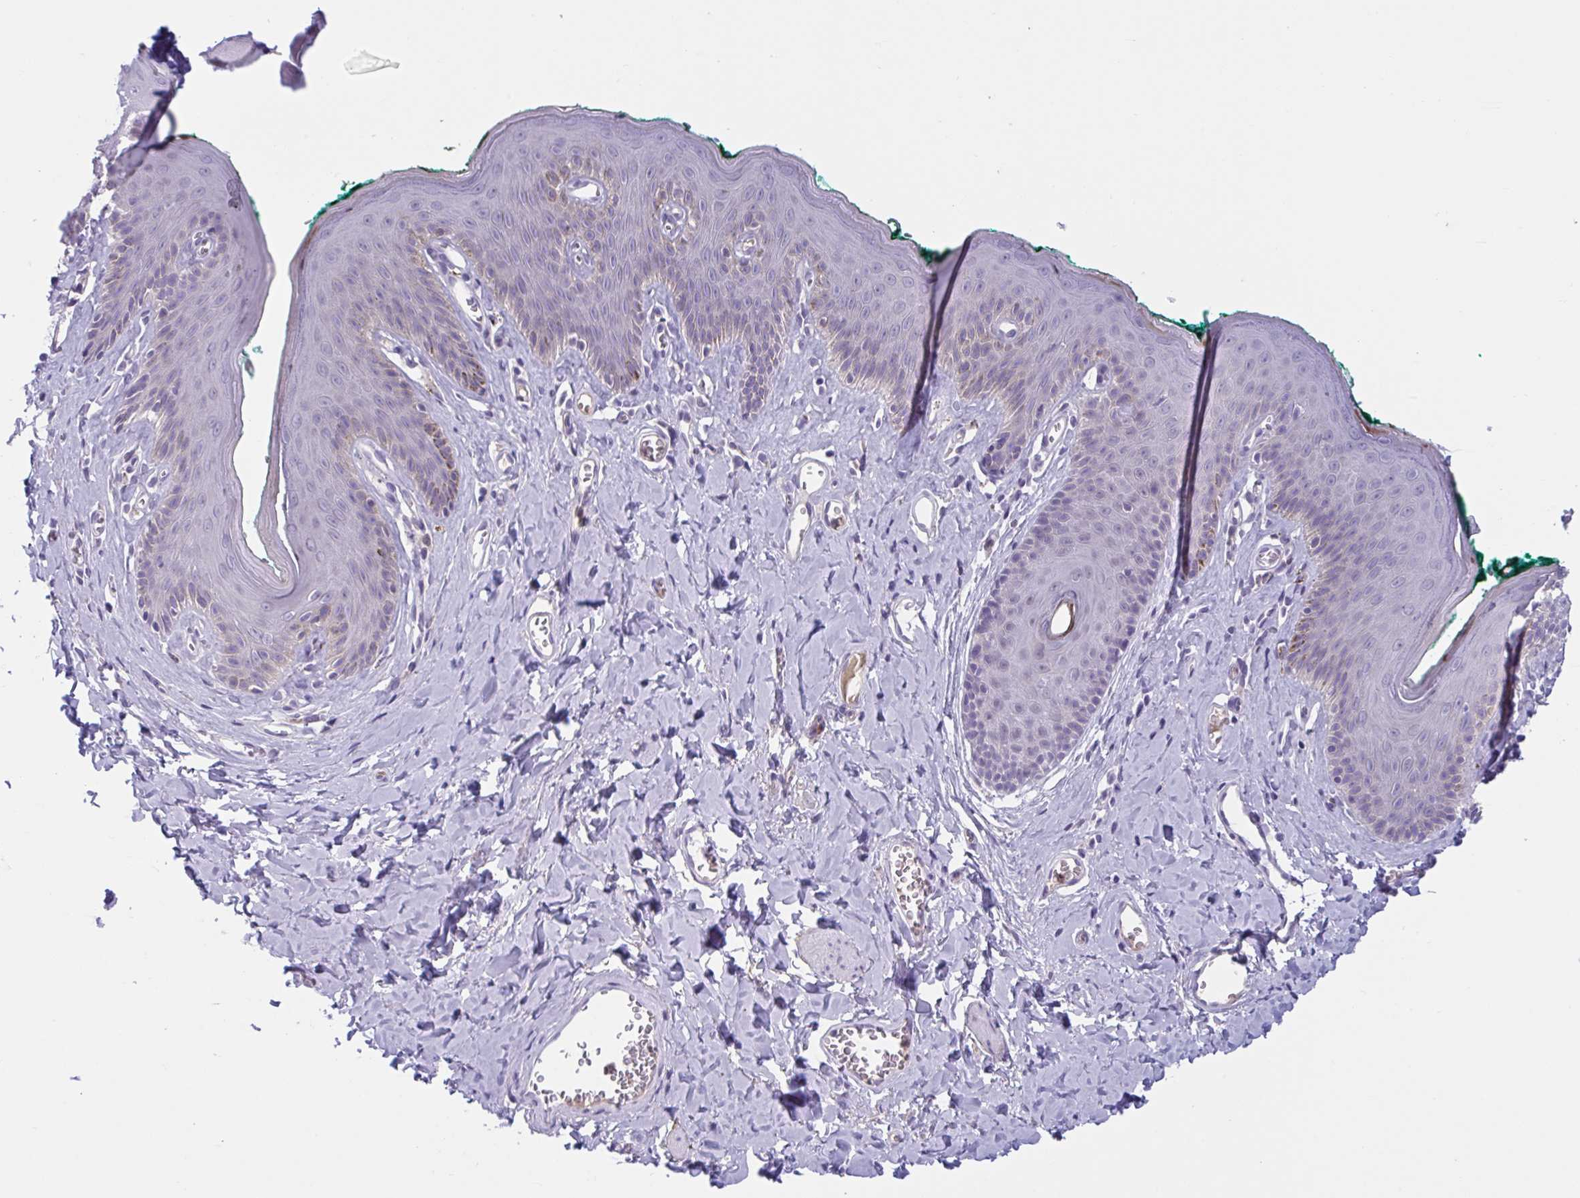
{"staining": {"intensity": "negative", "quantity": "none", "location": "none"}, "tissue": "skin", "cell_type": "Epidermal cells", "image_type": "normal", "snomed": [{"axis": "morphology", "description": "Normal tissue, NOS"}, {"axis": "topography", "description": "Vulva"}, {"axis": "topography", "description": "Peripheral nerve tissue"}], "caption": "IHC of normal skin displays no staining in epidermal cells. (Stains: DAB (3,3'-diaminobenzidine) immunohistochemistry (IHC) with hematoxylin counter stain, Microscopy: brightfield microscopy at high magnification).", "gene": "WNT9B", "patient": {"sex": "female", "age": 66}}